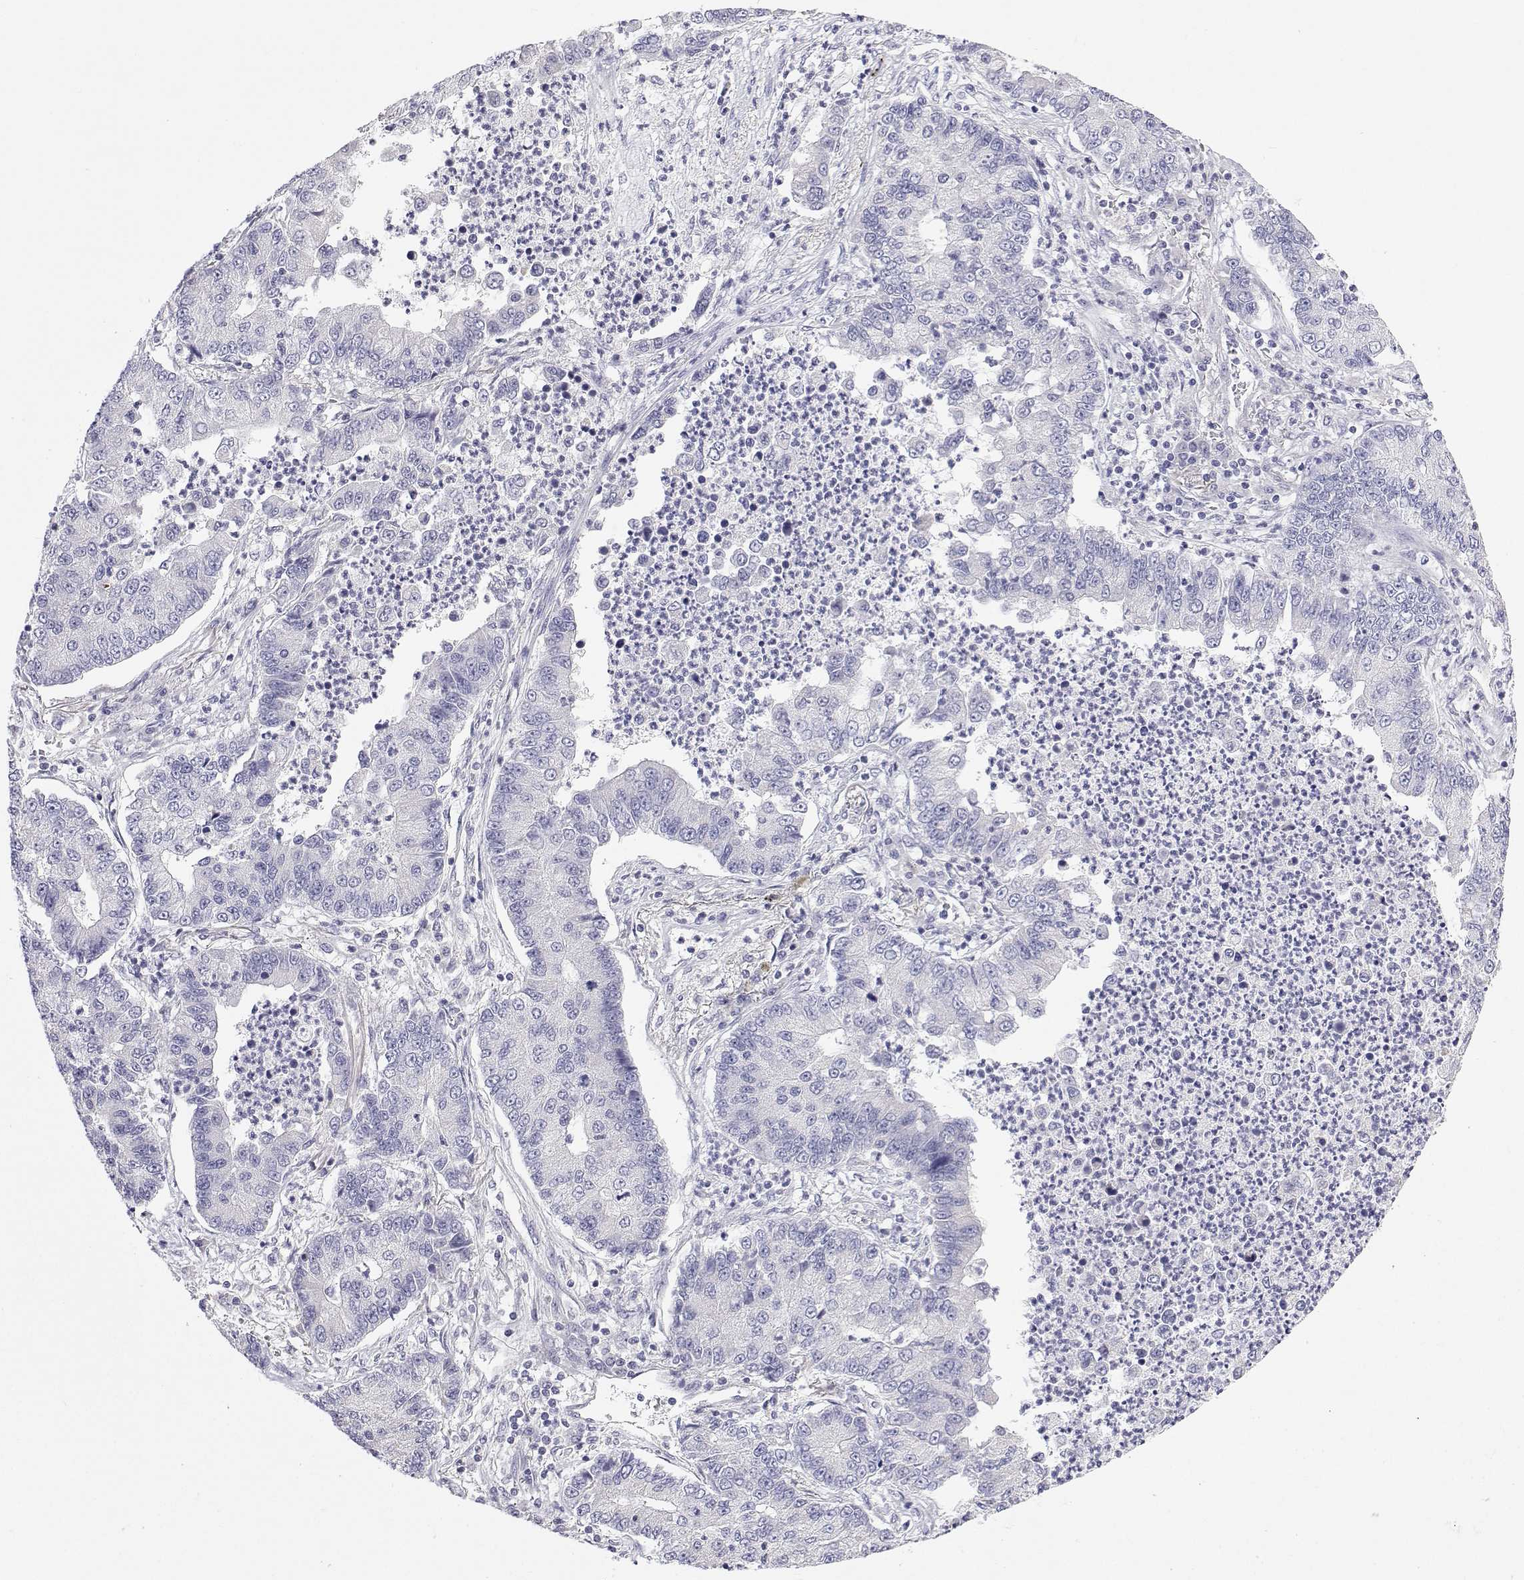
{"staining": {"intensity": "negative", "quantity": "none", "location": "none"}, "tissue": "lung cancer", "cell_type": "Tumor cells", "image_type": "cancer", "snomed": [{"axis": "morphology", "description": "Adenocarcinoma, NOS"}, {"axis": "topography", "description": "Lung"}], "caption": "High magnification brightfield microscopy of adenocarcinoma (lung) stained with DAB (3,3'-diaminobenzidine) (brown) and counterstained with hematoxylin (blue): tumor cells show no significant expression. (Immunohistochemistry, brightfield microscopy, high magnification).", "gene": "ANKRD65", "patient": {"sex": "female", "age": 57}}